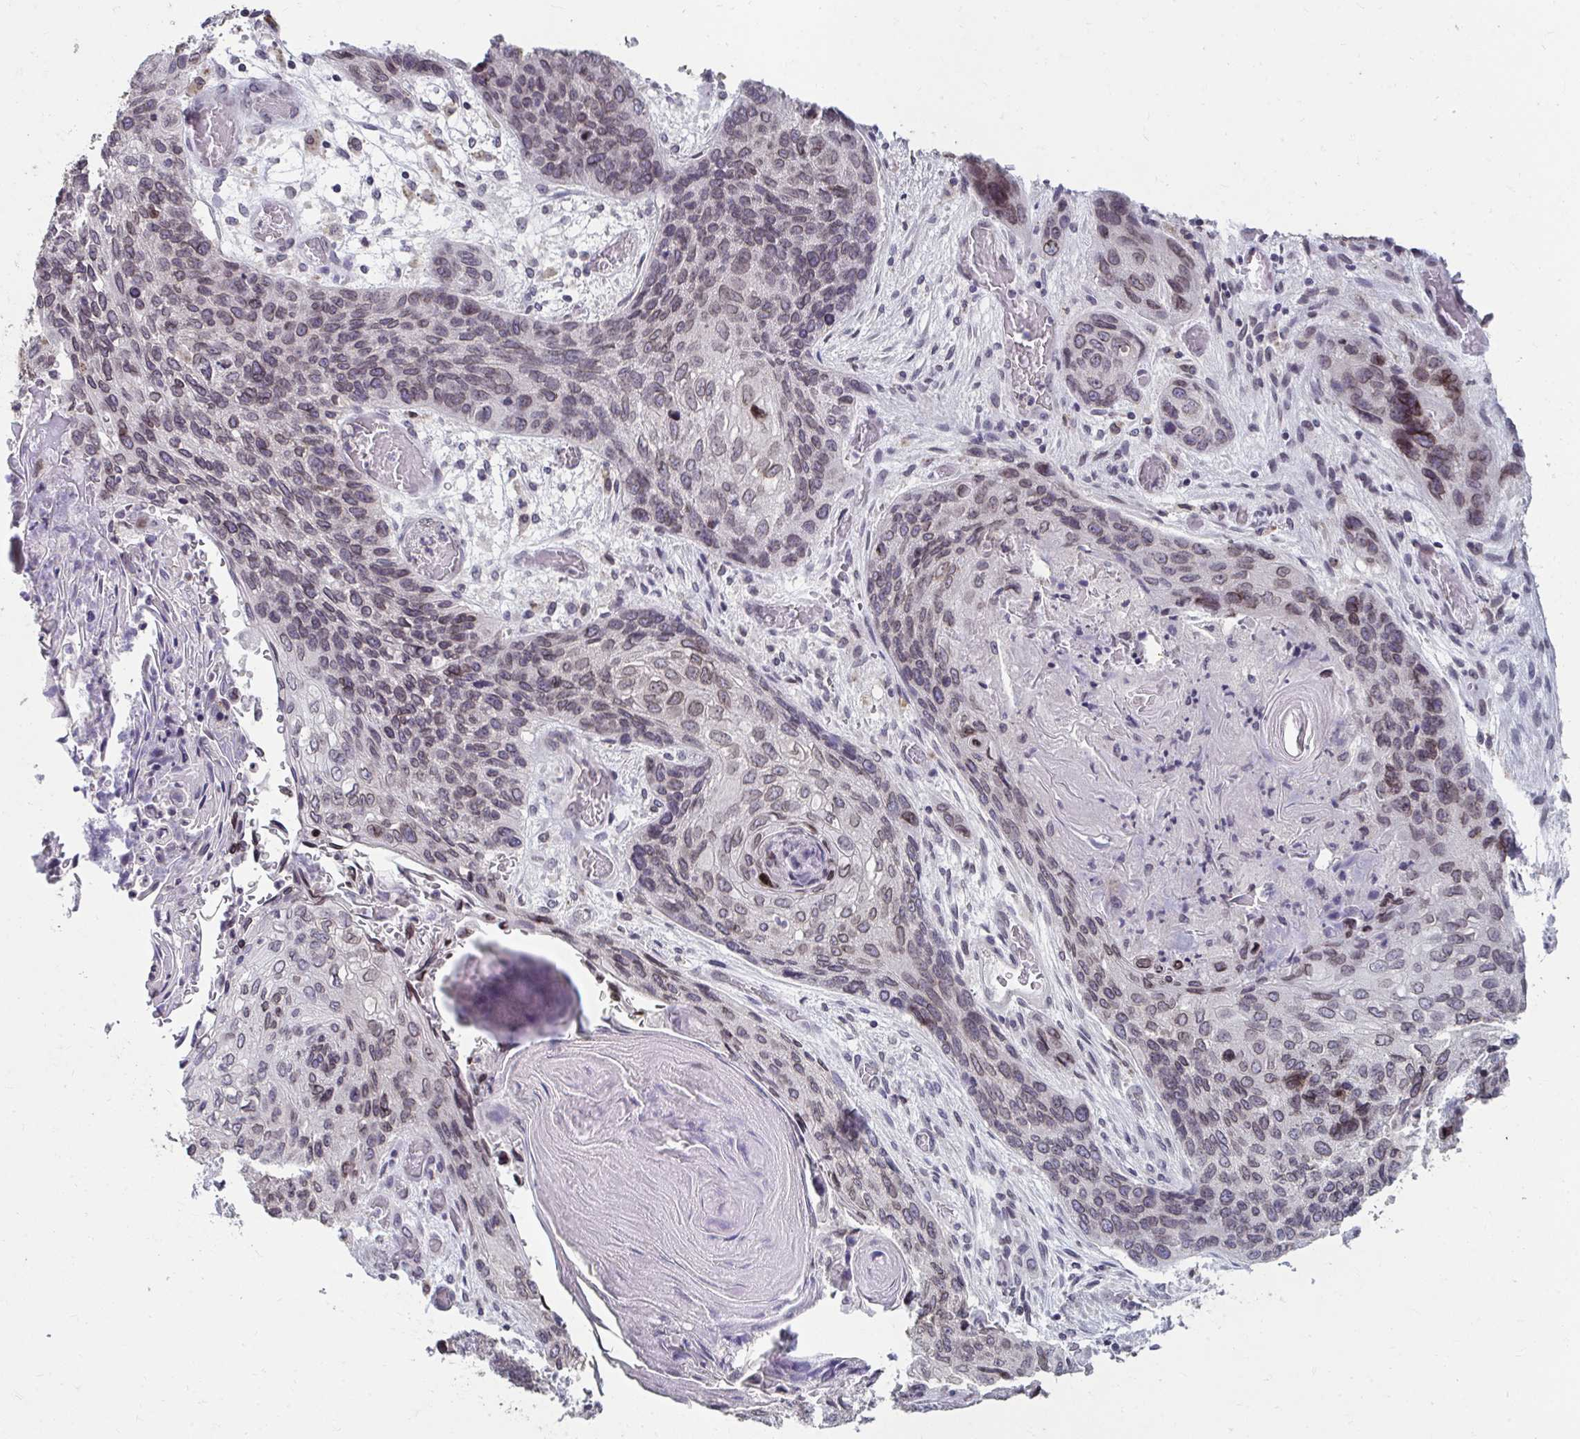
{"staining": {"intensity": "moderate", "quantity": "25%-75%", "location": "cytoplasmic/membranous,nuclear"}, "tissue": "lung cancer", "cell_type": "Tumor cells", "image_type": "cancer", "snomed": [{"axis": "morphology", "description": "Squamous cell carcinoma, NOS"}, {"axis": "morphology", "description": "Squamous cell carcinoma, metastatic, NOS"}, {"axis": "topography", "description": "Lymph node"}, {"axis": "topography", "description": "Lung"}], "caption": "An image of human lung cancer (squamous cell carcinoma) stained for a protein exhibits moderate cytoplasmic/membranous and nuclear brown staining in tumor cells. Nuclei are stained in blue.", "gene": "NUP133", "patient": {"sex": "male", "age": 41}}